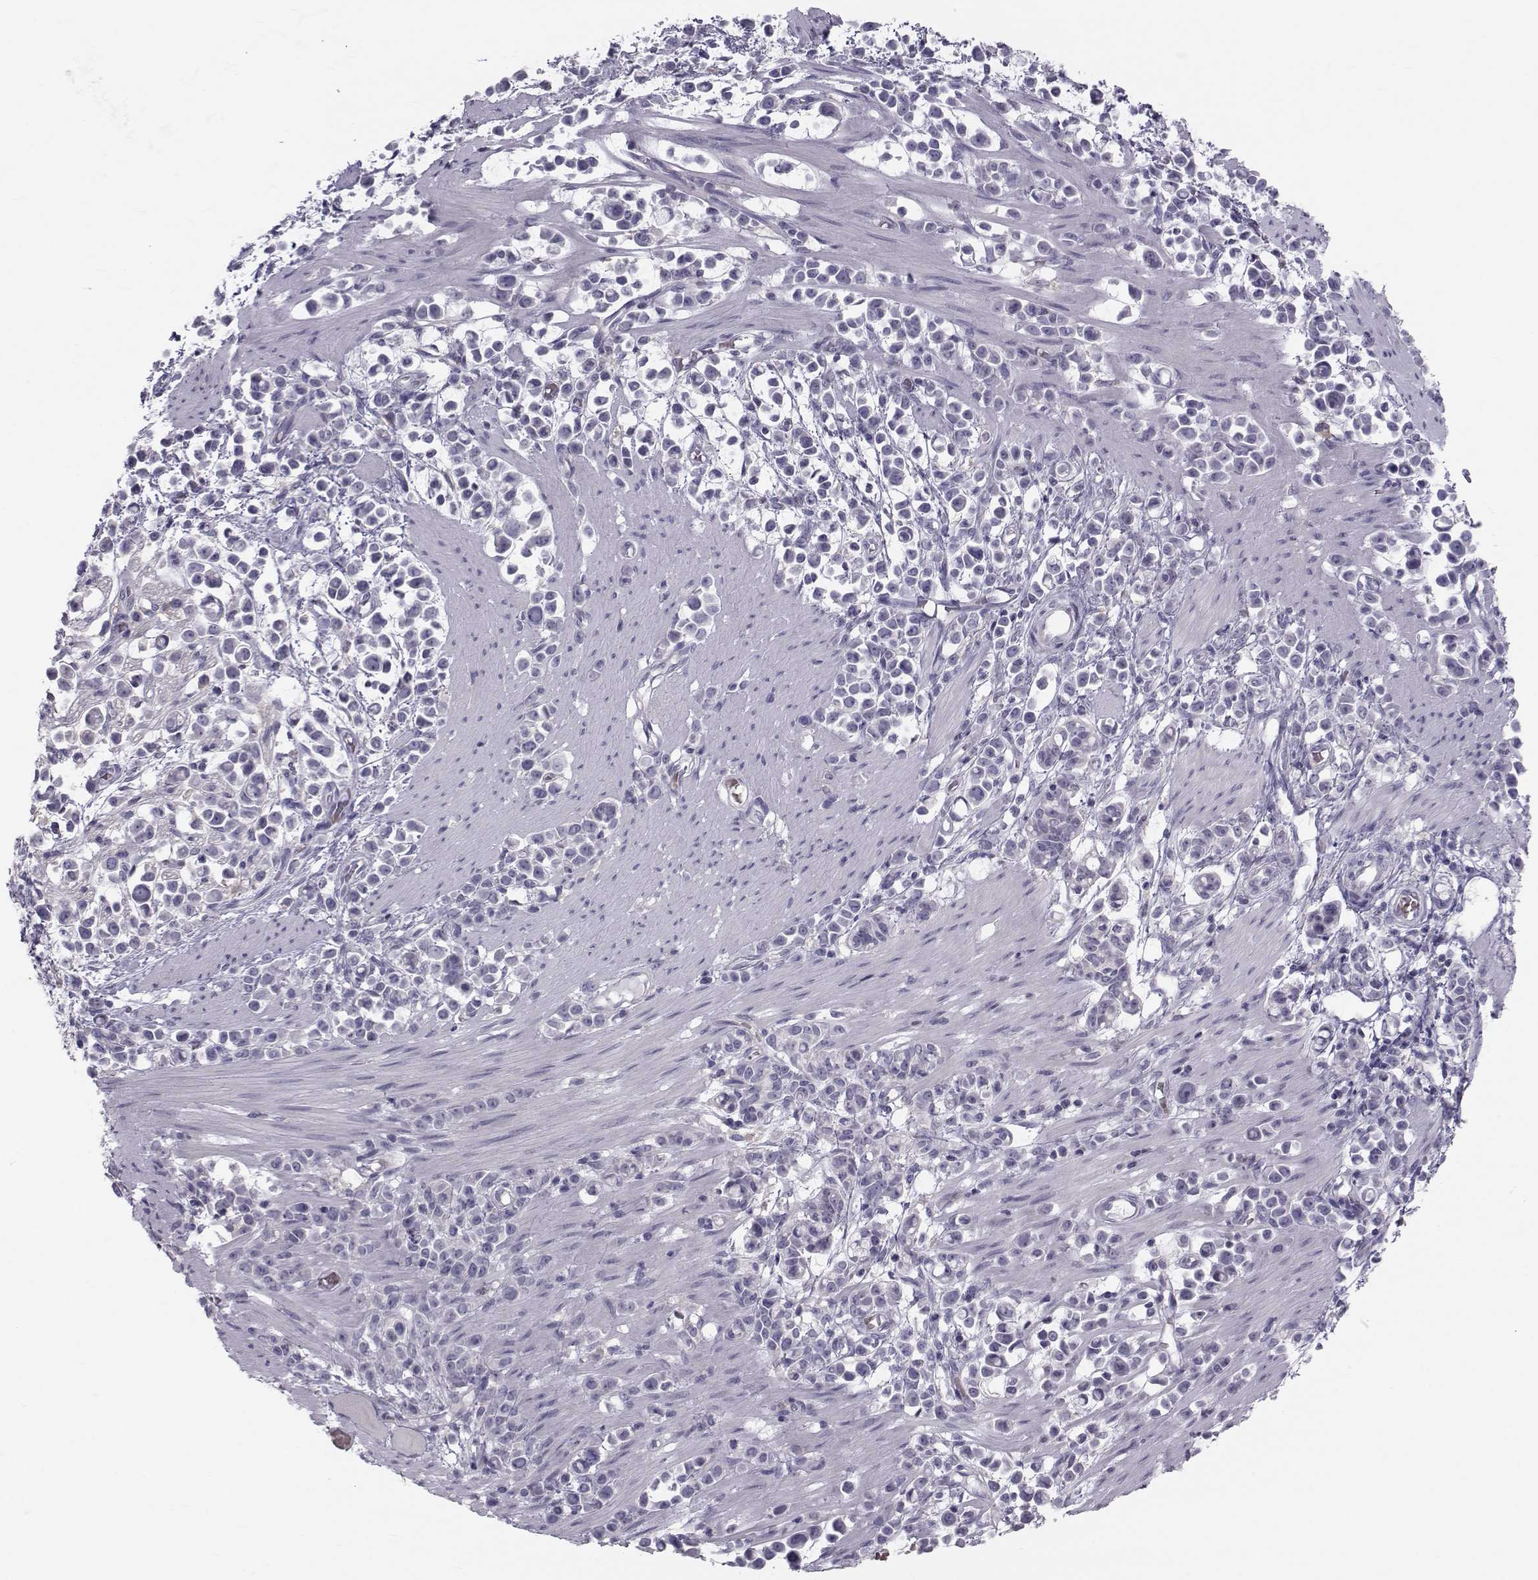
{"staining": {"intensity": "negative", "quantity": "none", "location": "none"}, "tissue": "stomach cancer", "cell_type": "Tumor cells", "image_type": "cancer", "snomed": [{"axis": "morphology", "description": "Adenocarcinoma, NOS"}, {"axis": "topography", "description": "Stomach"}], "caption": "Immunohistochemistry (IHC) photomicrograph of neoplastic tissue: human stomach adenocarcinoma stained with DAB shows no significant protein positivity in tumor cells.", "gene": "GARIN3", "patient": {"sex": "male", "age": 82}}